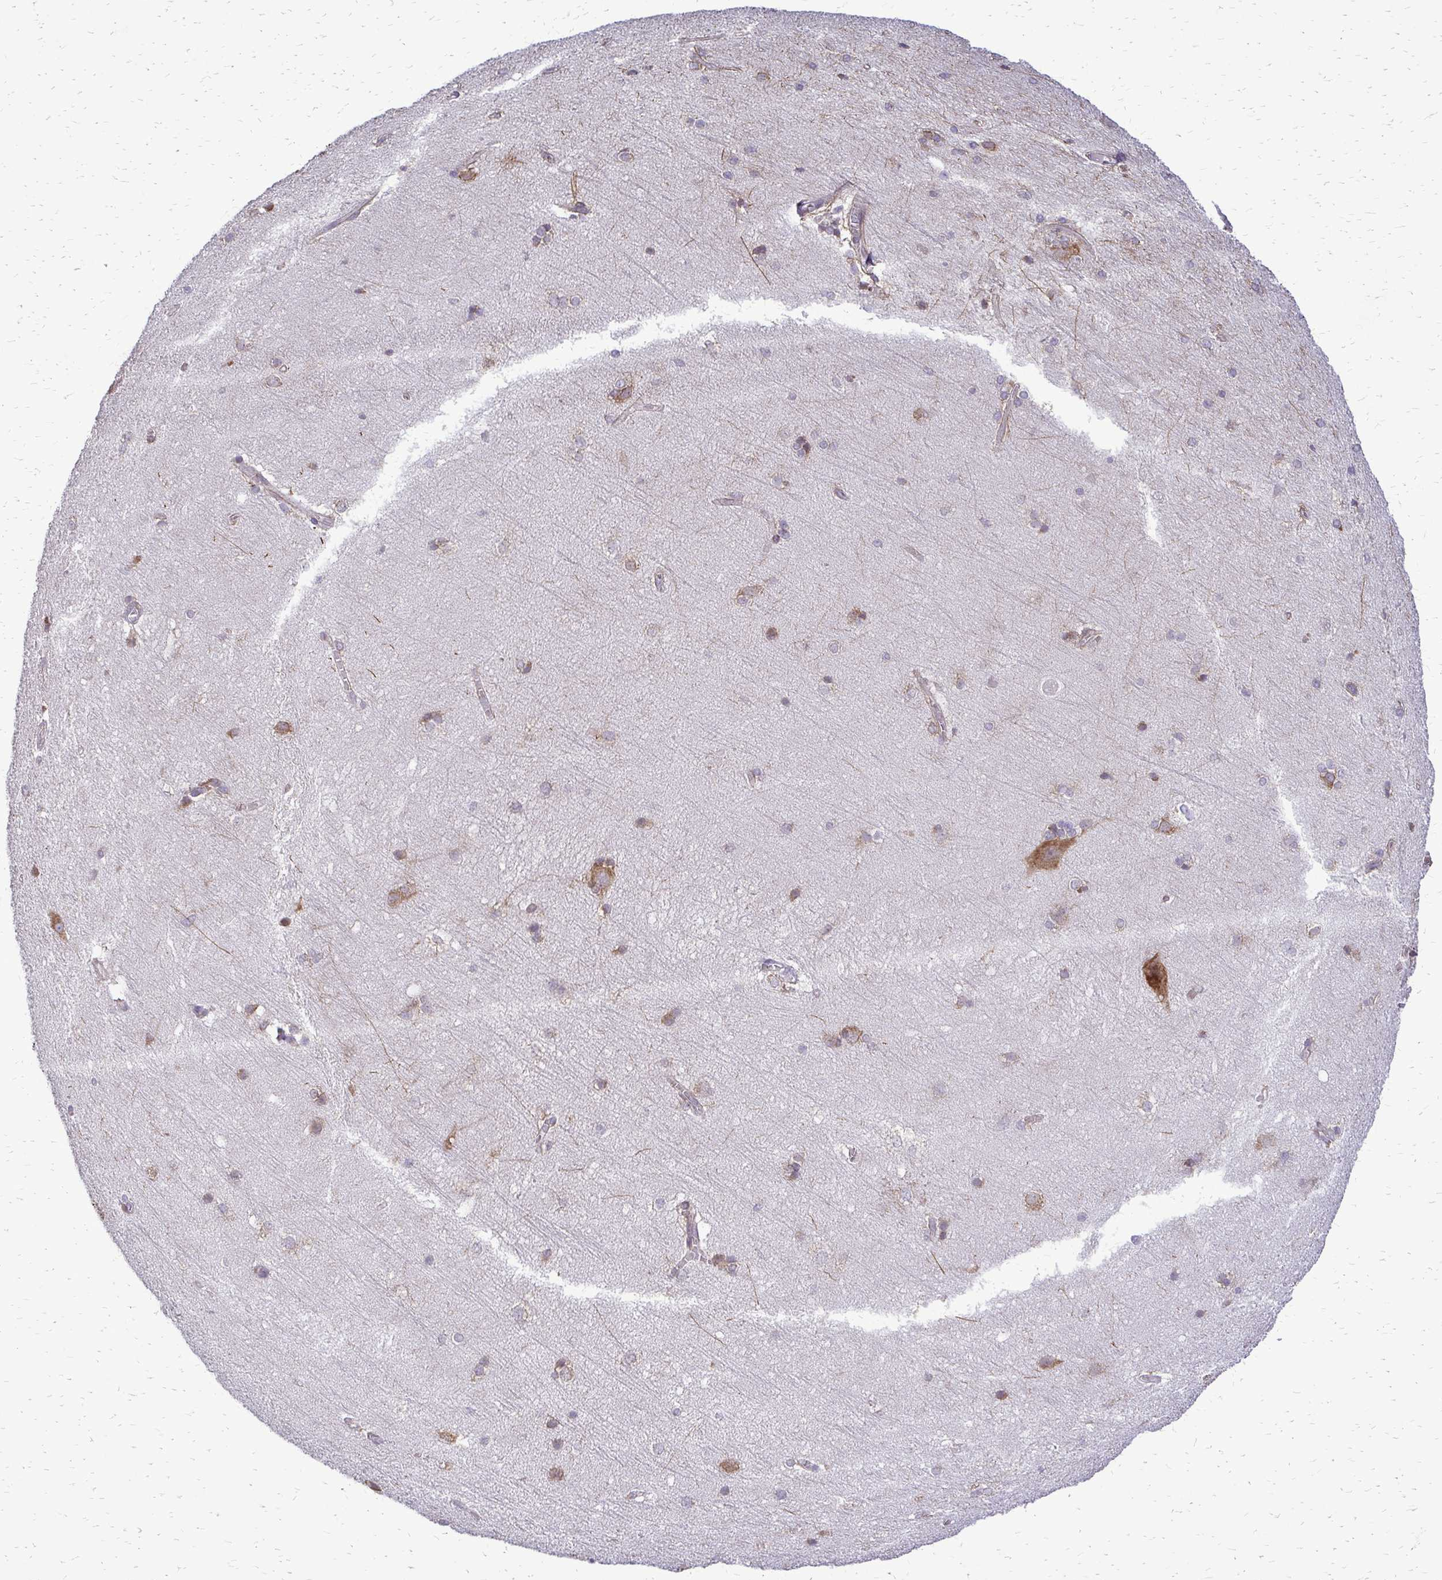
{"staining": {"intensity": "weak", "quantity": "<25%", "location": "cytoplasmic/membranous"}, "tissue": "hippocampus", "cell_type": "Glial cells", "image_type": "normal", "snomed": [{"axis": "morphology", "description": "Normal tissue, NOS"}, {"axis": "topography", "description": "Cerebral cortex"}, {"axis": "topography", "description": "Hippocampus"}], "caption": "Normal hippocampus was stained to show a protein in brown. There is no significant positivity in glial cells. (Brightfield microscopy of DAB immunohistochemistry at high magnification).", "gene": "RPS3", "patient": {"sex": "female", "age": 19}}